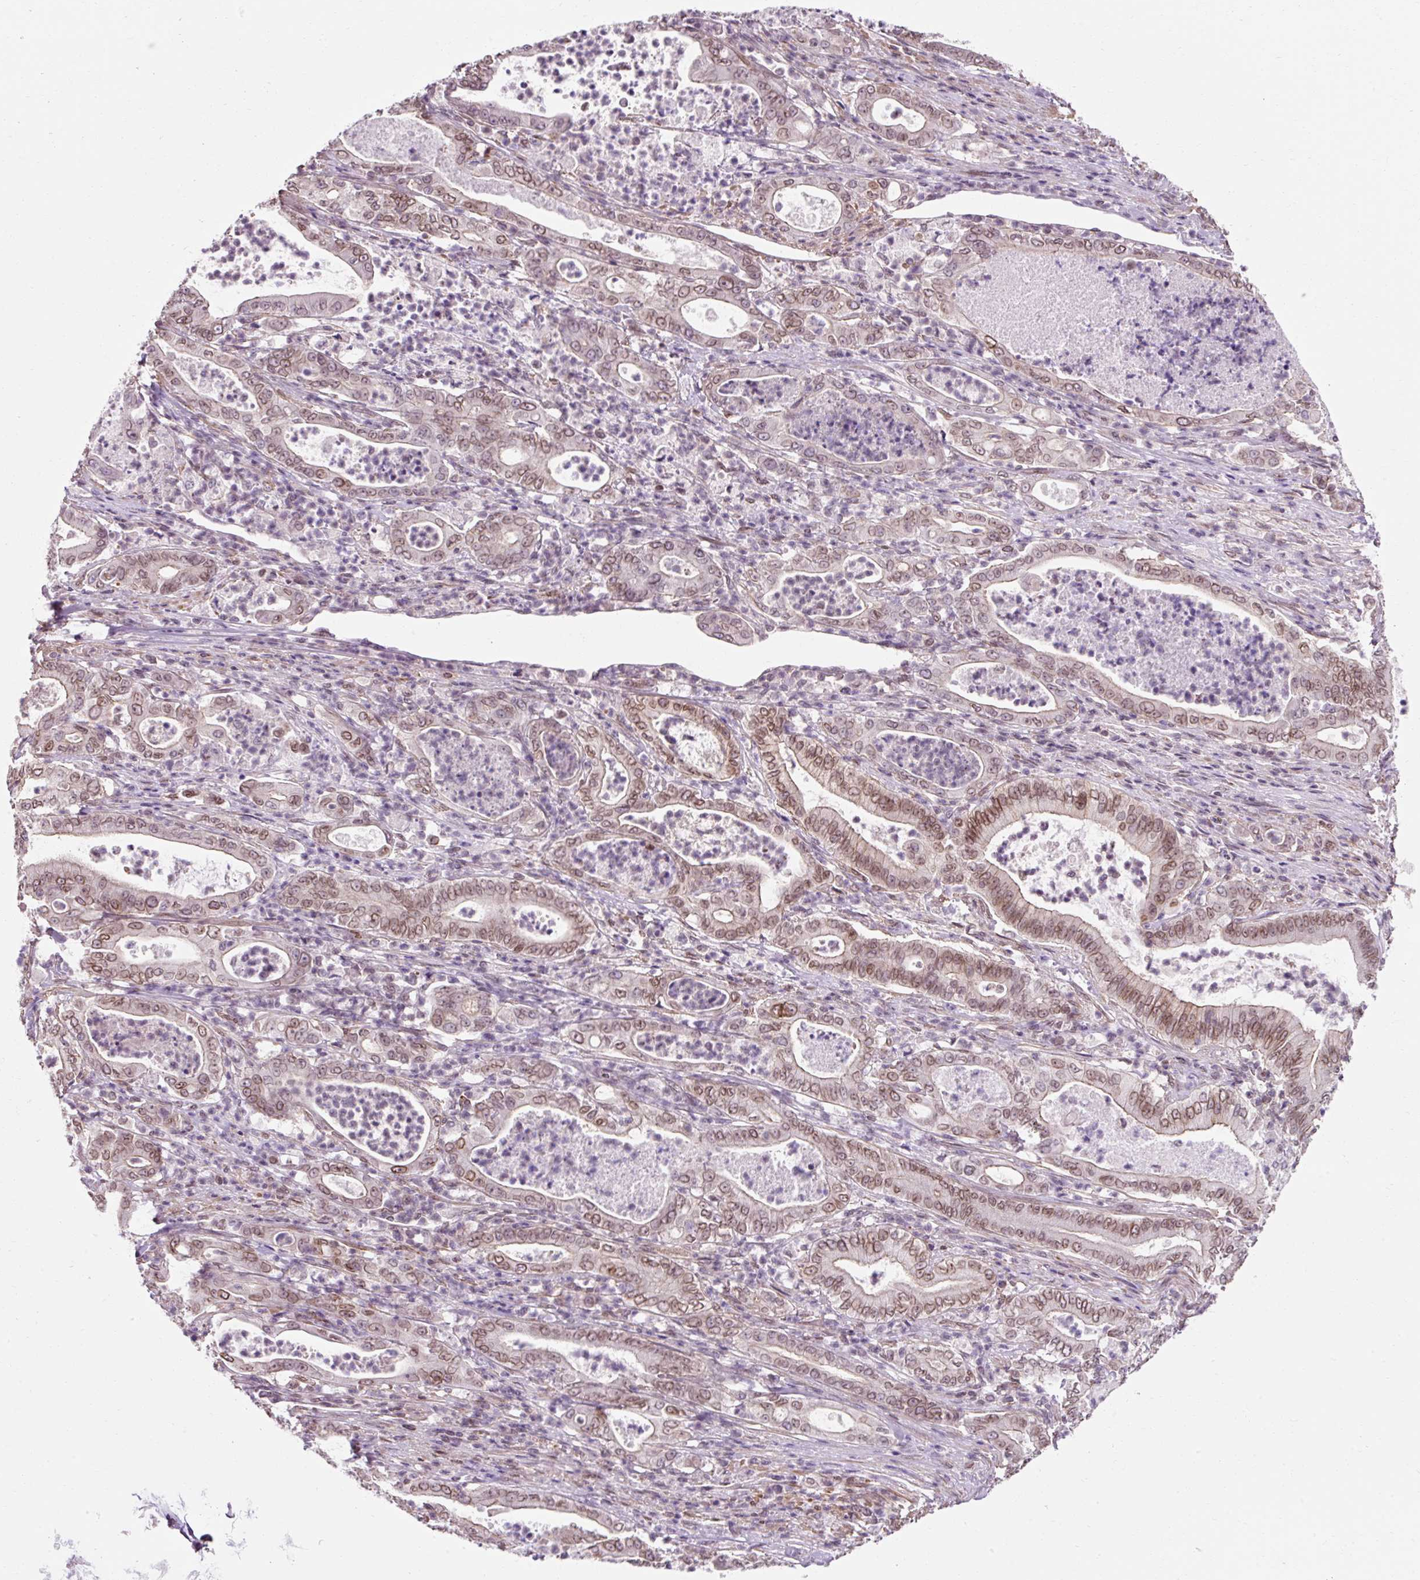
{"staining": {"intensity": "moderate", "quantity": "25%-75%", "location": "cytoplasmic/membranous,nuclear"}, "tissue": "pancreatic cancer", "cell_type": "Tumor cells", "image_type": "cancer", "snomed": [{"axis": "morphology", "description": "Adenocarcinoma, NOS"}, {"axis": "topography", "description": "Pancreas"}], "caption": "Immunohistochemical staining of adenocarcinoma (pancreatic) displays medium levels of moderate cytoplasmic/membranous and nuclear positivity in about 25%-75% of tumor cells. The staining was performed using DAB, with brown indicating positive protein expression. Nuclei are stained blue with hematoxylin.", "gene": "ZNF610", "patient": {"sex": "male", "age": 71}}